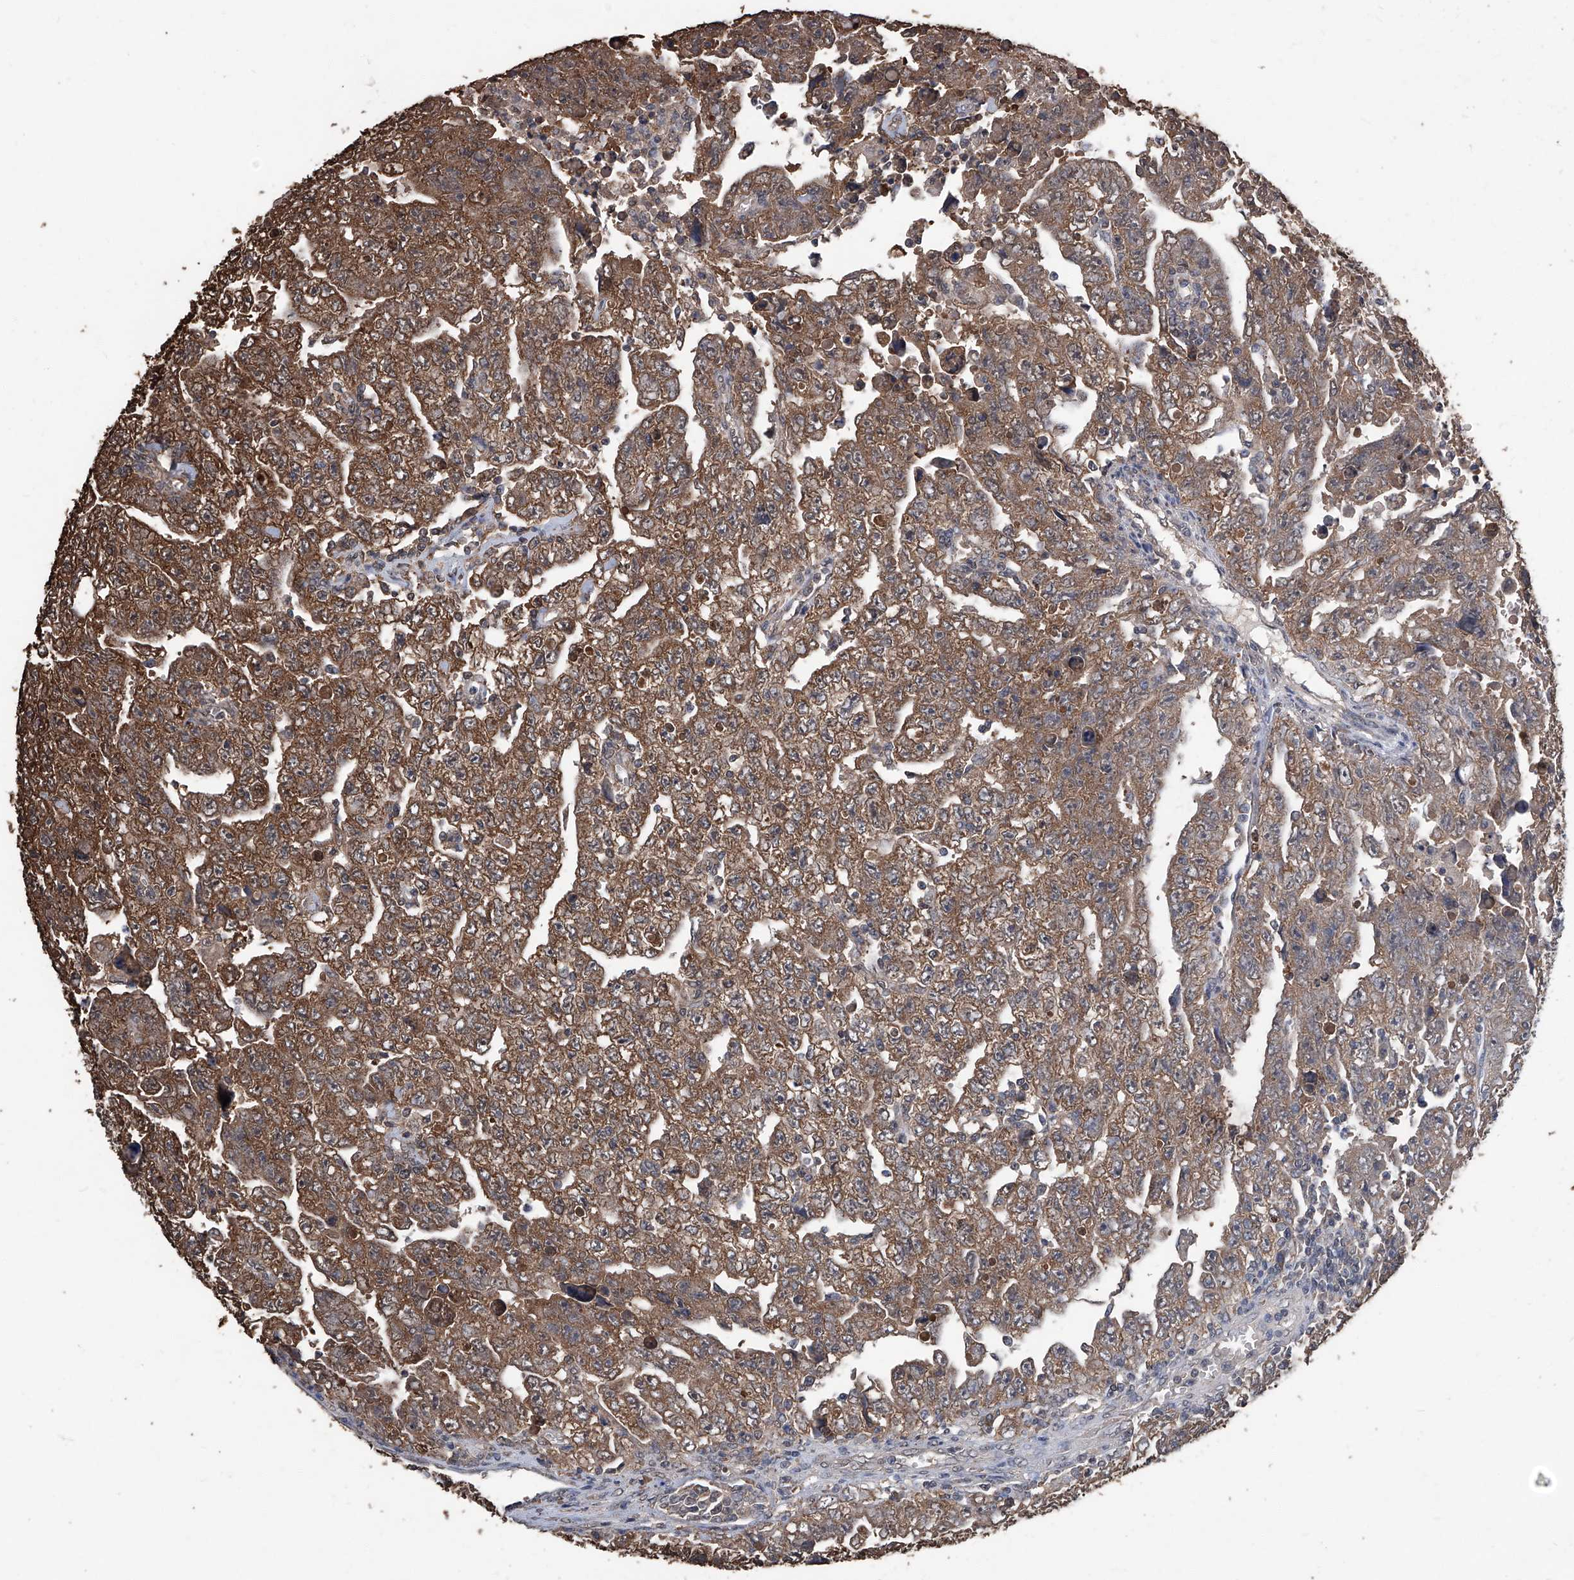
{"staining": {"intensity": "strong", "quantity": ">75%", "location": "cytoplasmic/membranous"}, "tissue": "testis cancer", "cell_type": "Tumor cells", "image_type": "cancer", "snomed": [{"axis": "morphology", "description": "Carcinoma, Embryonal, NOS"}, {"axis": "topography", "description": "Testis"}], "caption": "Human testis embryonal carcinoma stained for a protein (brown) exhibits strong cytoplasmic/membranous positive expression in approximately >75% of tumor cells.", "gene": "STARD7", "patient": {"sex": "male", "age": 28}}